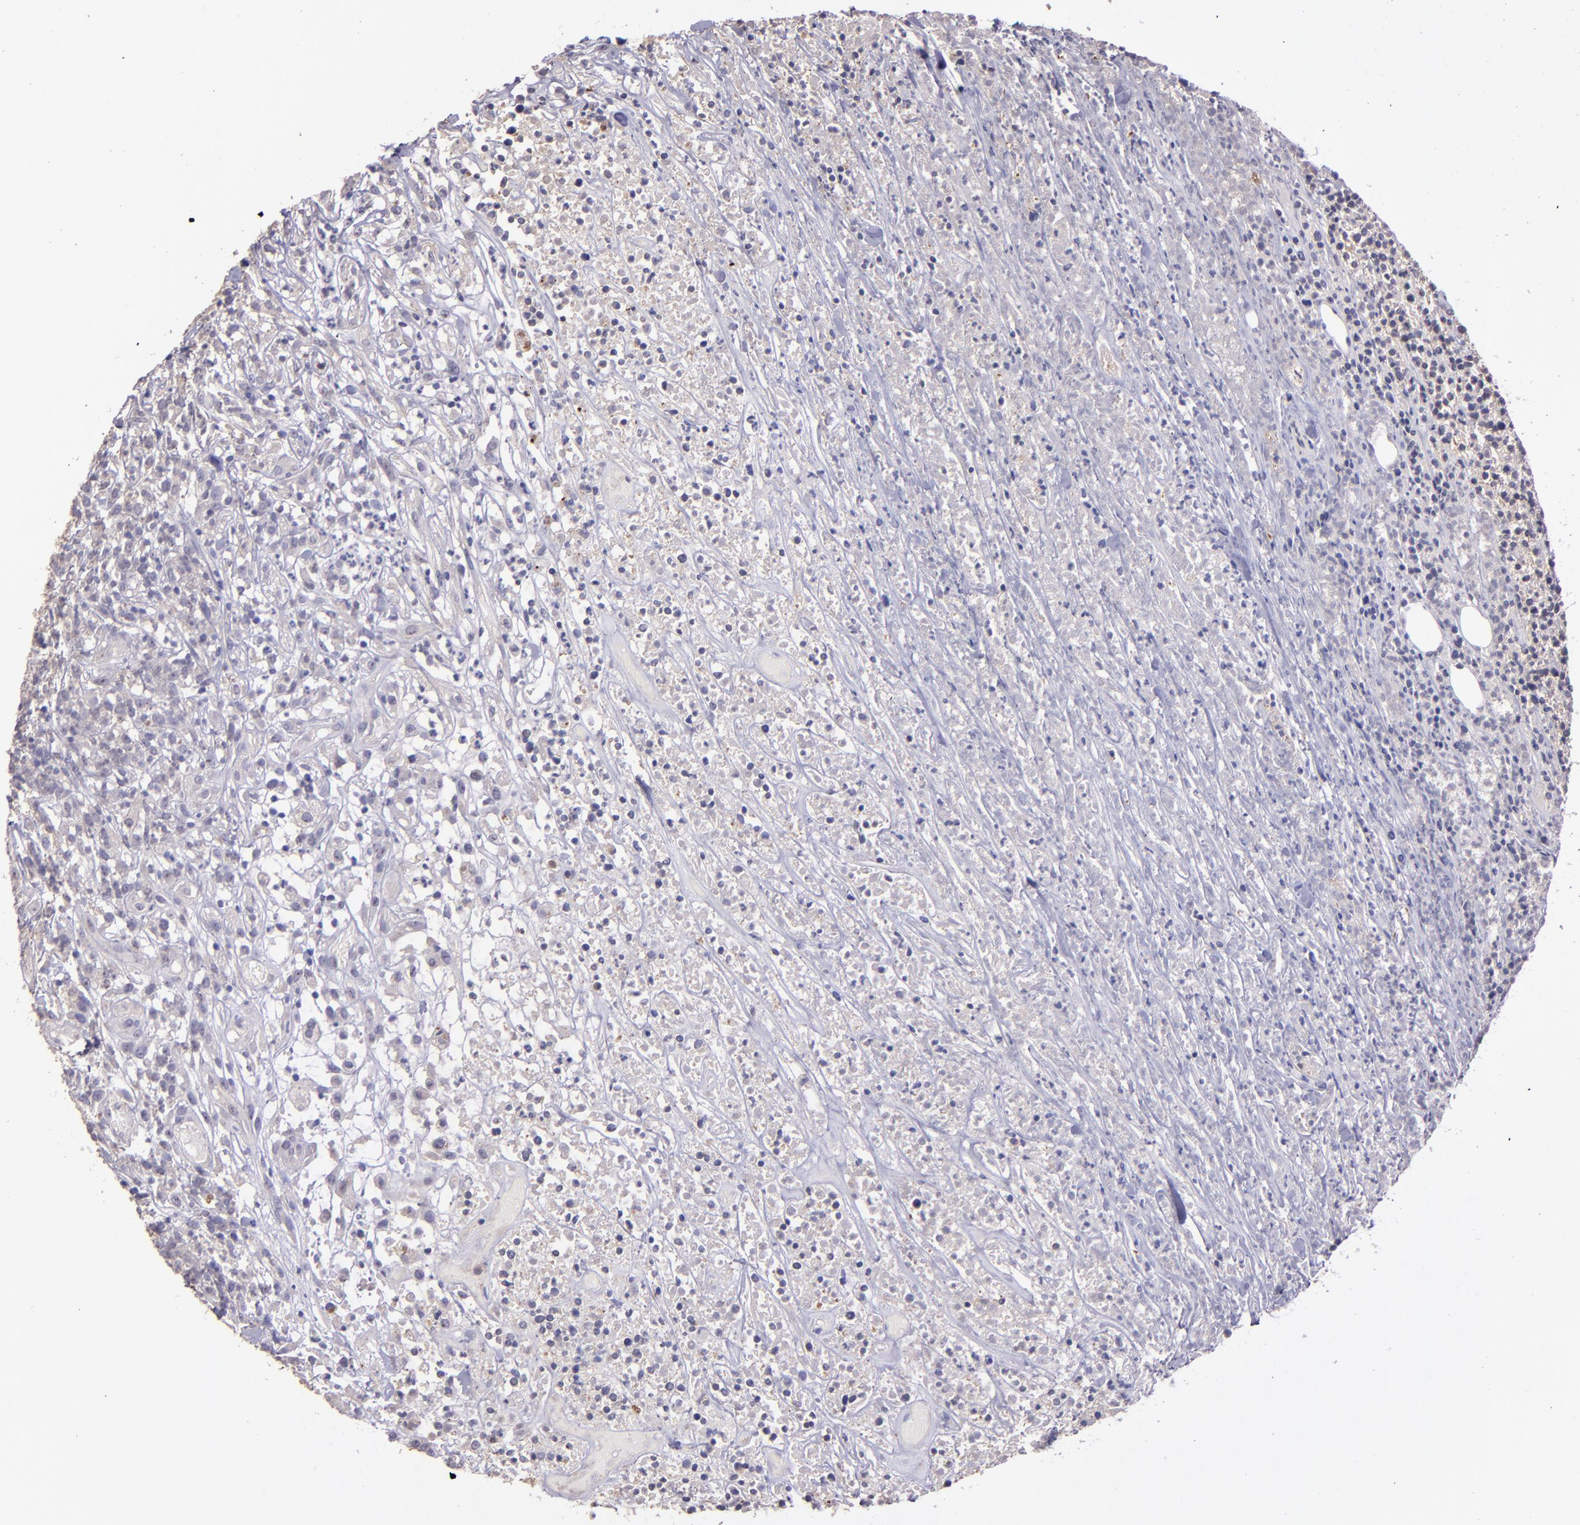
{"staining": {"intensity": "negative", "quantity": "none", "location": "none"}, "tissue": "lymphoma", "cell_type": "Tumor cells", "image_type": "cancer", "snomed": [{"axis": "morphology", "description": "Malignant lymphoma, non-Hodgkin's type, High grade"}, {"axis": "topography", "description": "Lymph node"}], "caption": "Tumor cells are negative for brown protein staining in lymphoma.", "gene": "PAPPA", "patient": {"sex": "female", "age": 73}}